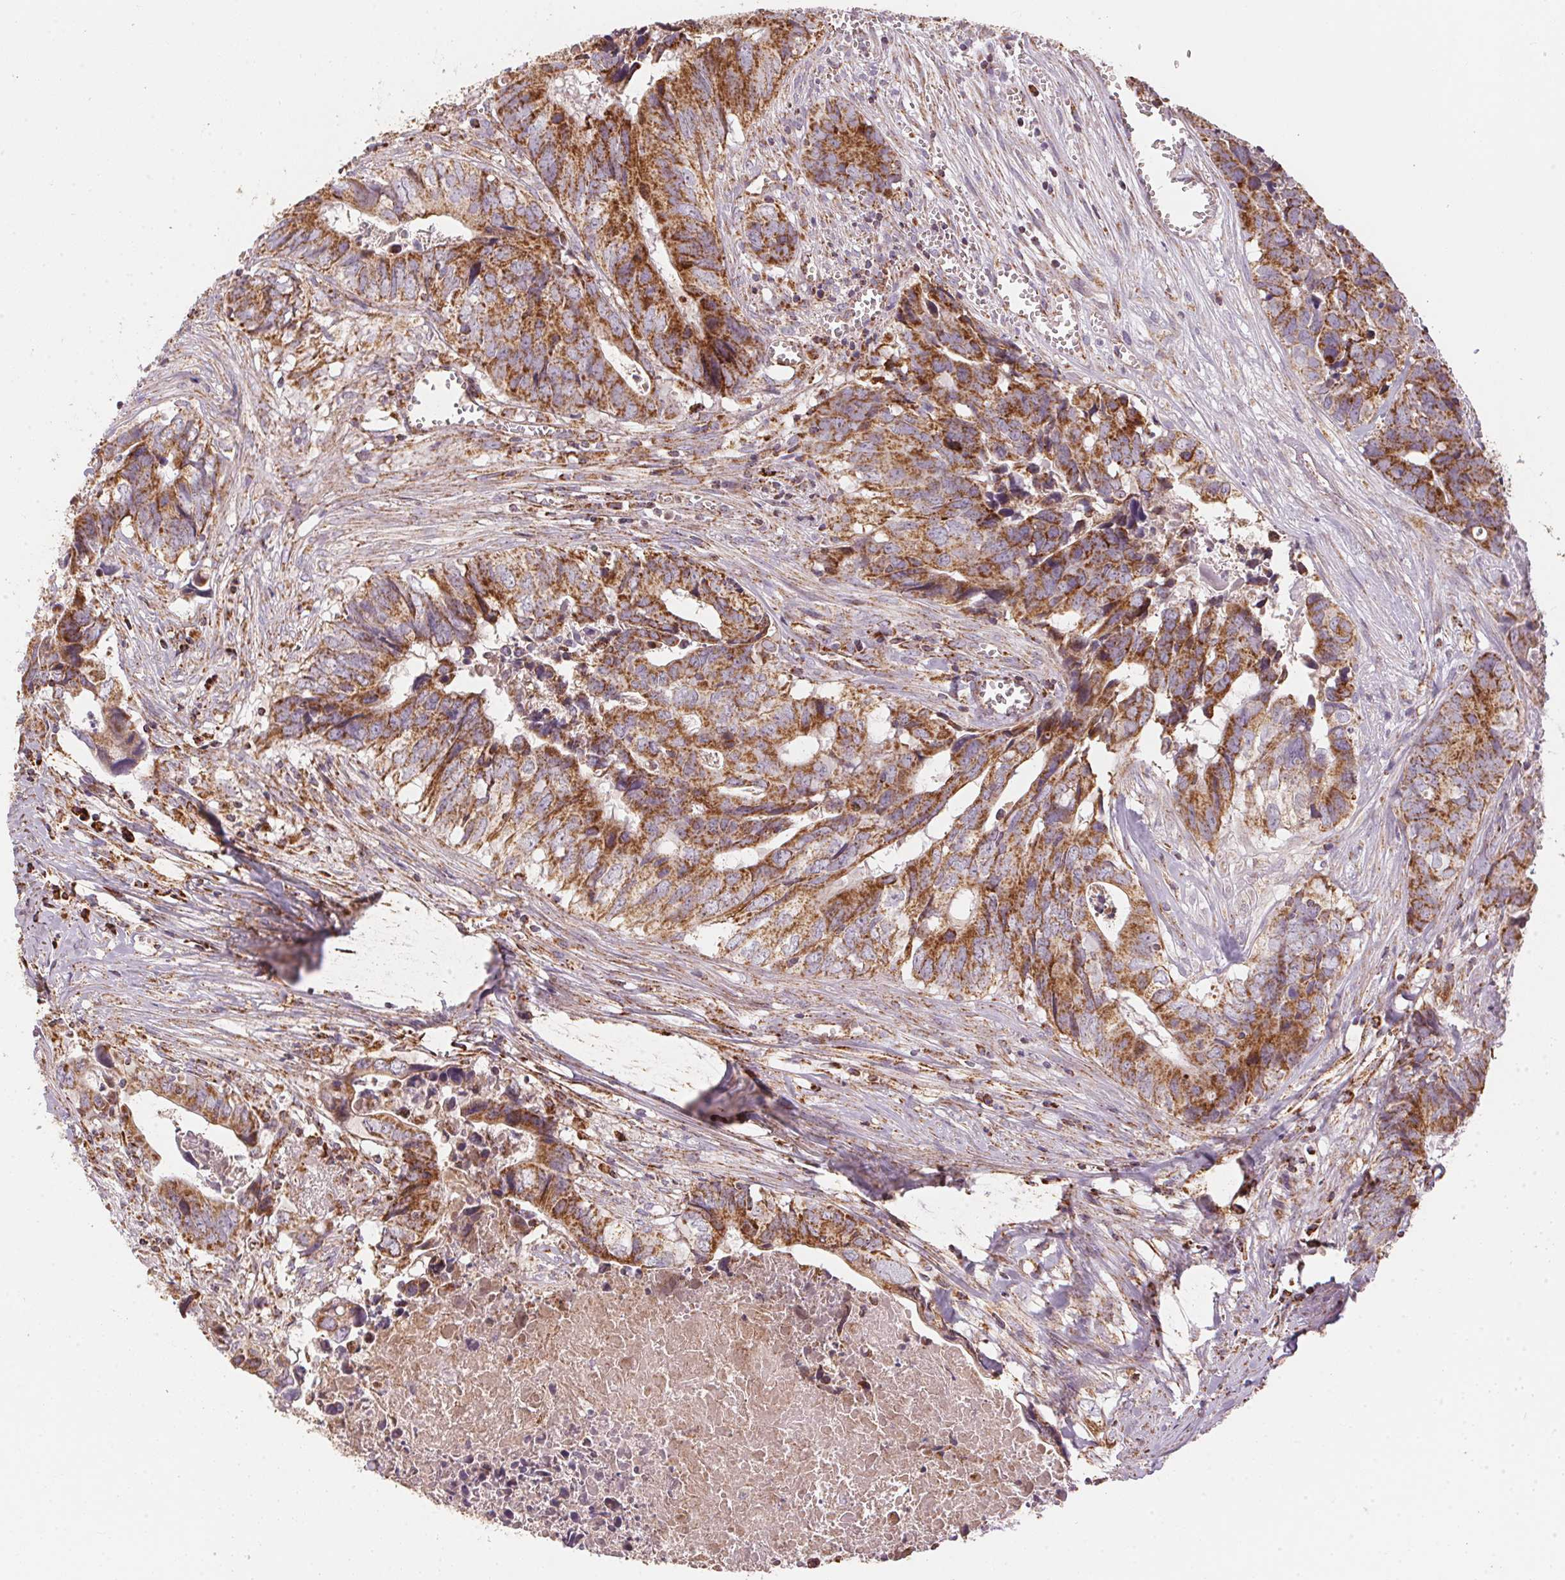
{"staining": {"intensity": "strong", "quantity": ">75%", "location": "cytoplasmic/membranous"}, "tissue": "colorectal cancer", "cell_type": "Tumor cells", "image_type": "cancer", "snomed": [{"axis": "morphology", "description": "Adenocarcinoma, NOS"}, {"axis": "topography", "description": "Colon"}], "caption": "A high-resolution image shows immunohistochemistry staining of colorectal adenocarcinoma, which reveals strong cytoplasmic/membranous staining in approximately >75% of tumor cells.", "gene": "NDUFS2", "patient": {"sex": "female", "age": 82}}